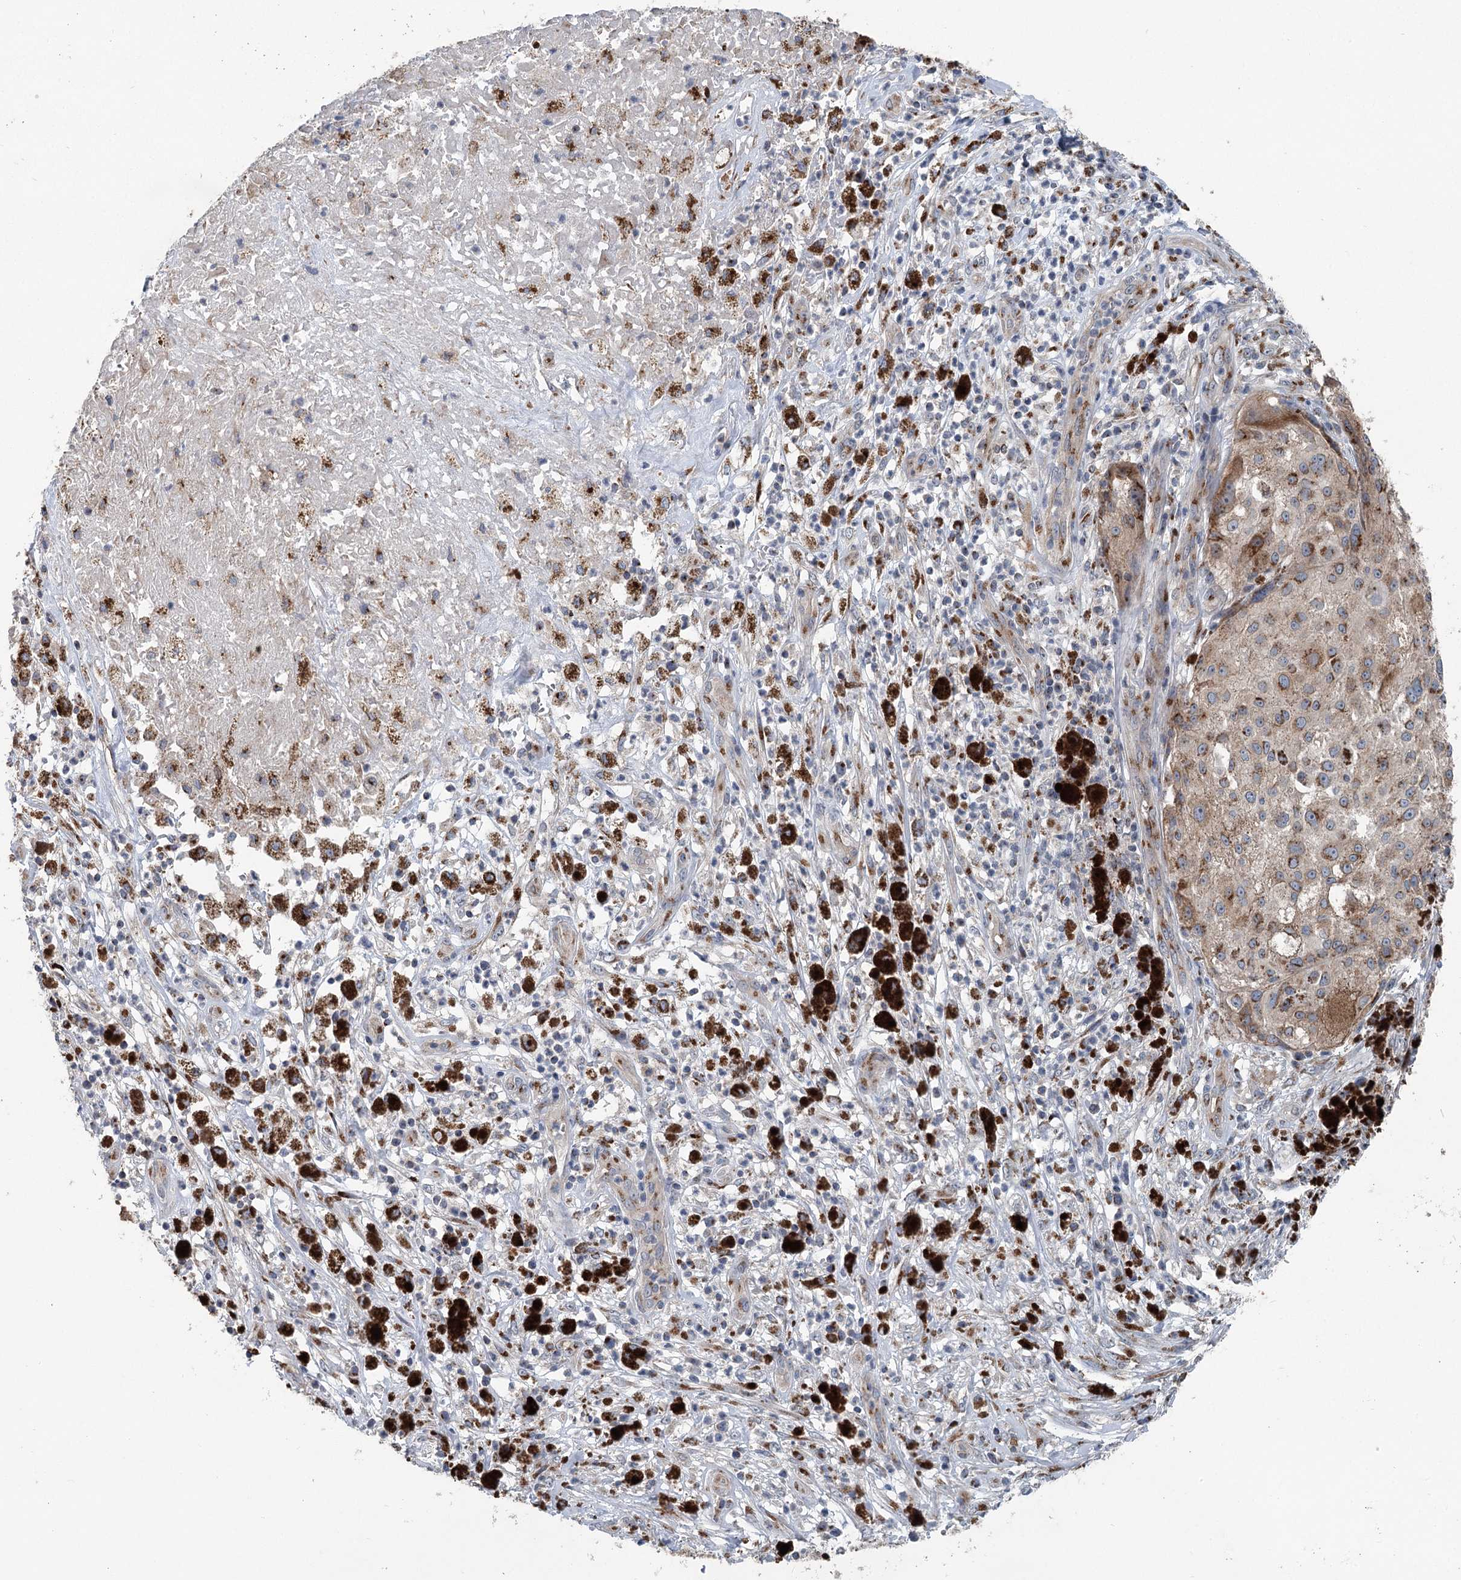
{"staining": {"intensity": "moderate", "quantity": "<25%", "location": "cytoplasmic/membranous"}, "tissue": "melanoma", "cell_type": "Tumor cells", "image_type": "cancer", "snomed": [{"axis": "morphology", "description": "Necrosis, NOS"}, {"axis": "morphology", "description": "Malignant melanoma, NOS"}, {"axis": "topography", "description": "Skin"}], "caption": "Malignant melanoma stained for a protein exhibits moderate cytoplasmic/membranous positivity in tumor cells.", "gene": "ITIH5", "patient": {"sex": "female", "age": 87}}